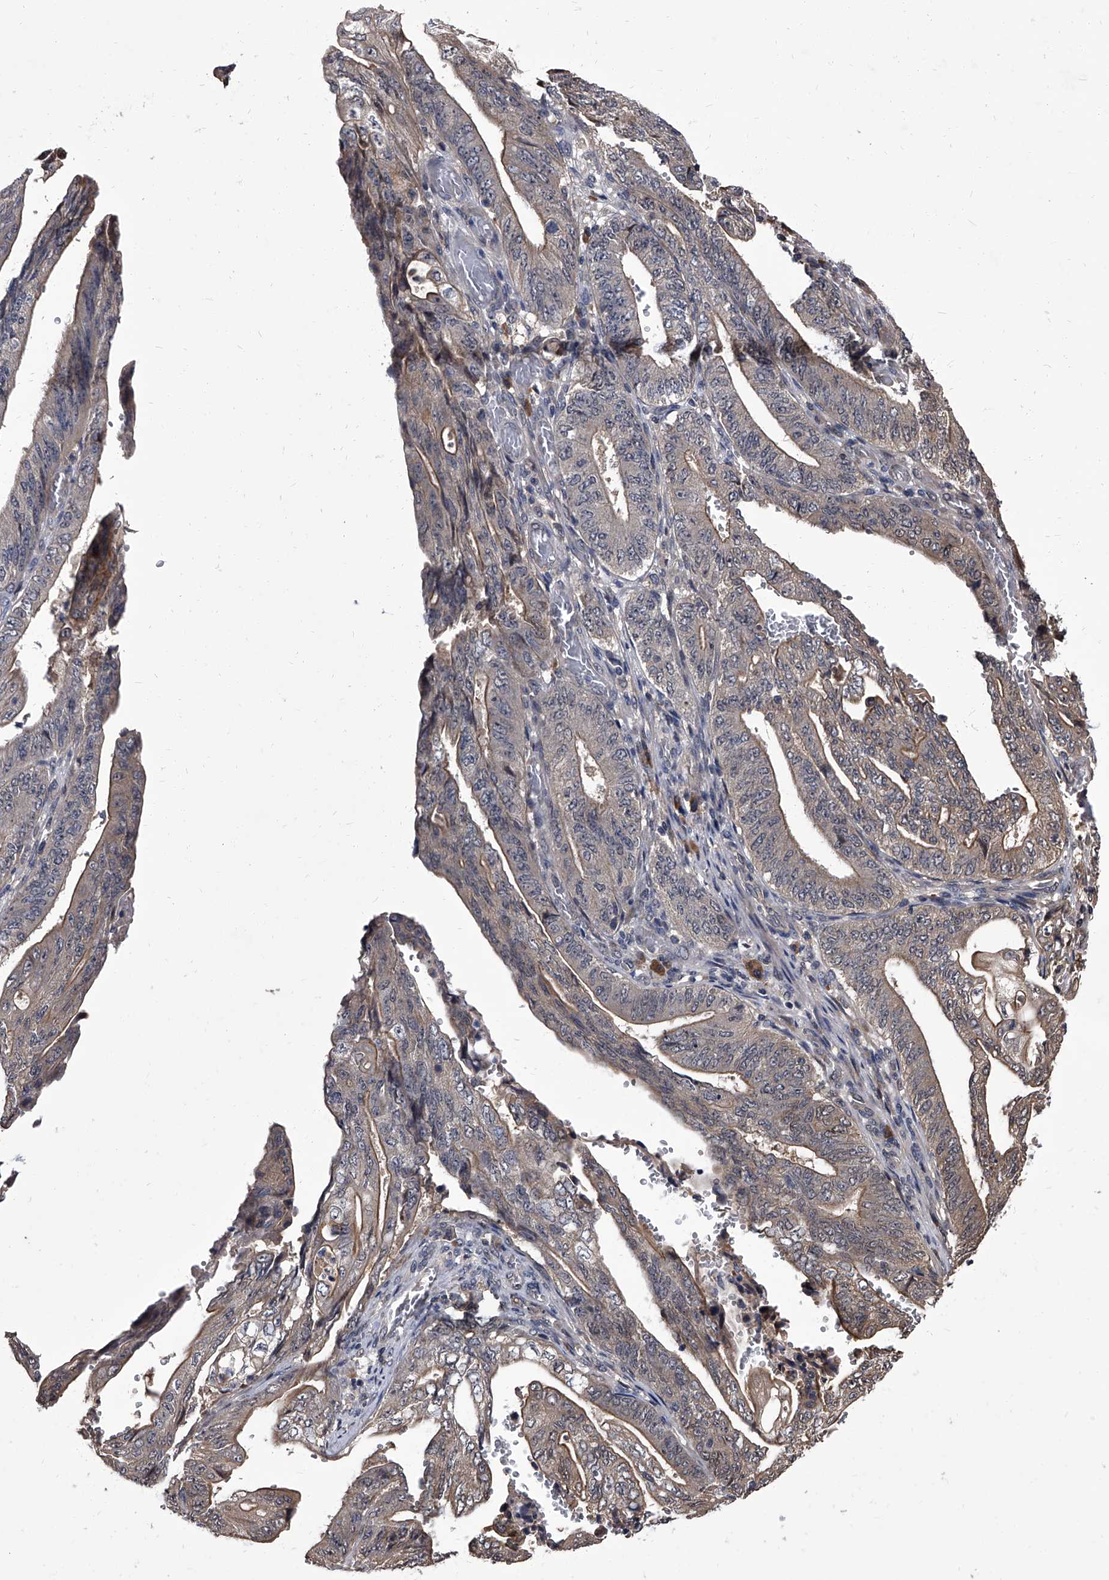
{"staining": {"intensity": "moderate", "quantity": "25%-75%", "location": "cytoplasmic/membranous"}, "tissue": "stomach cancer", "cell_type": "Tumor cells", "image_type": "cancer", "snomed": [{"axis": "morphology", "description": "Adenocarcinoma, NOS"}, {"axis": "topography", "description": "Stomach"}], "caption": "Immunohistochemical staining of stomach cancer displays medium levels of moderate cytoplasmic/membranous staining in about 25%-75% of tumor cells.", "gene": "SLC18B1", "patient": {"sex": "female", "age": 73}}